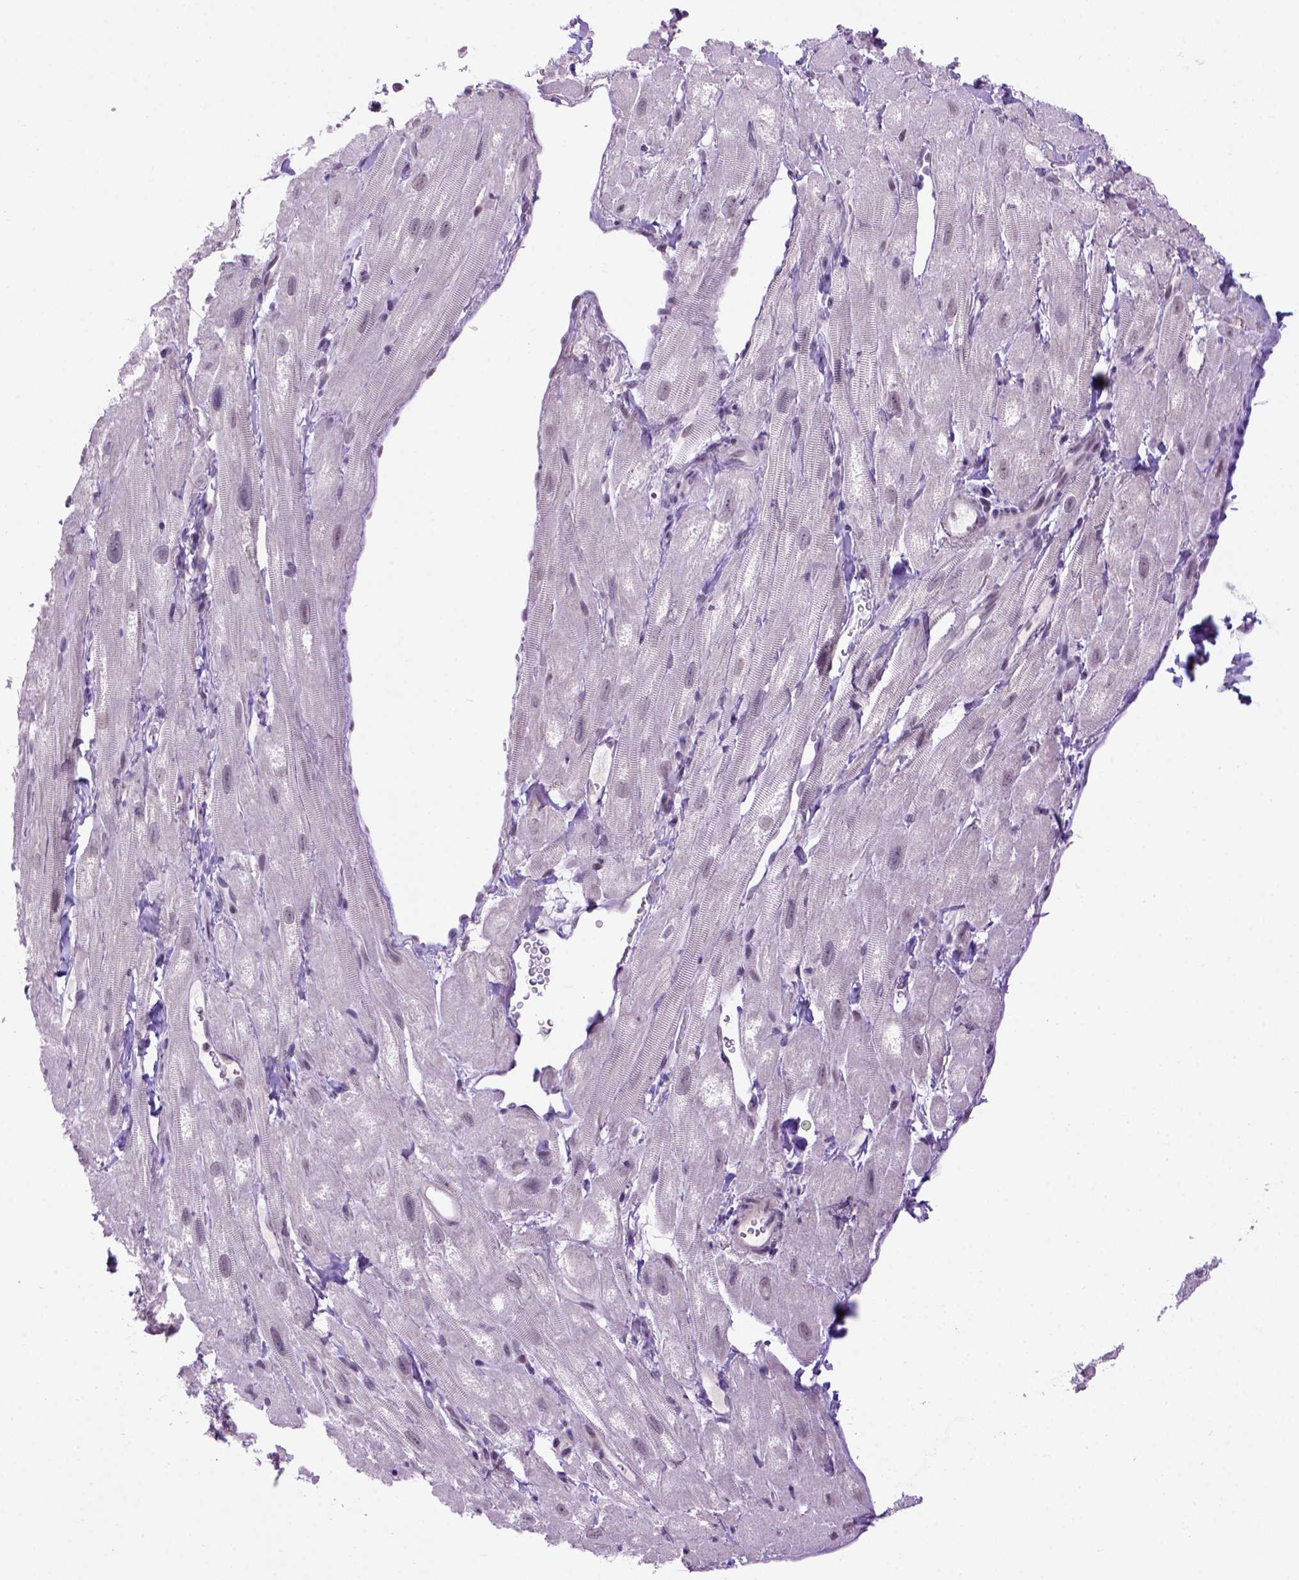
{"staining": {"intensity": "weak", "quantity": "<25%", "location": "nuclear"}, "tissue": "heart muscle", "cell_type": "Cardiomyocytes", "image_type": "normal", "snomed": [{"axis": "morphology", "description": "Normal tissue, NOS"}, {"axis": "topography", "description": "Heart"}], "caption": "A high-resolution micrograph shows immunohistochemistry staining of normal heart muscle, which displays no significant expression in cardiomyocytes.", "gene": "TBPL1", "patient": {"sex": "female", "age": 62}}